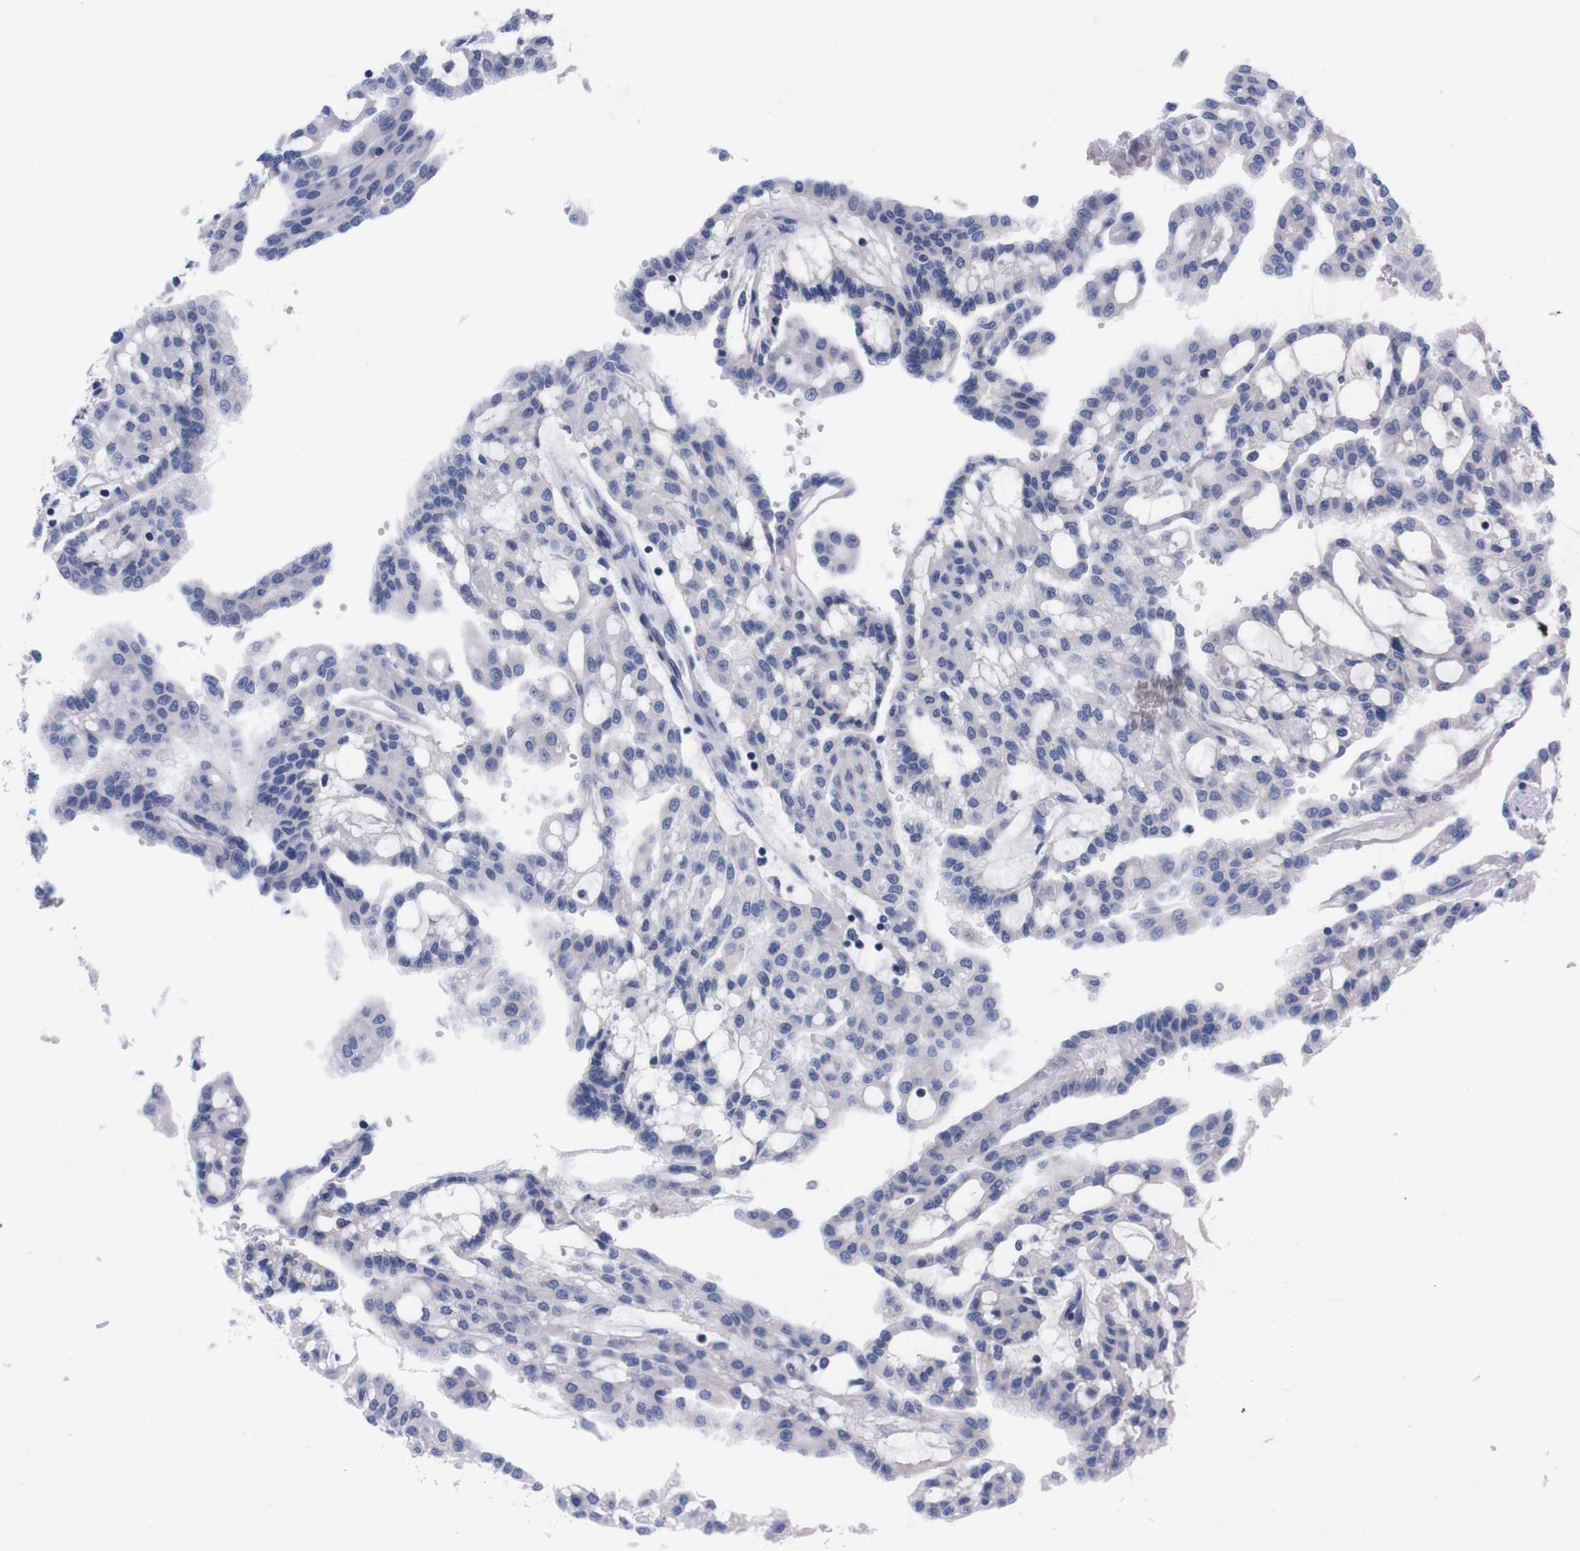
{"staining": {"intensity": "negative", "quantity": "none", "location": "none"}, "tissue": "renal cancer", "cell_type": "Tumor cells", "image_type": "cancer", "snomed": [{"axis": "morphology", "description": "Adenocarcinoma, NOS"}, {"axis": "topography", "description": "Kidney"}], "caption": "Renal cancer was stained to show a protein in brown. There is no significant positivity in tumor cells. (DAB IHC visualized using brightfield microscopy, high magnification).", "gene": "FAM210A", "patient": {"sex": "male", "age": 63}}